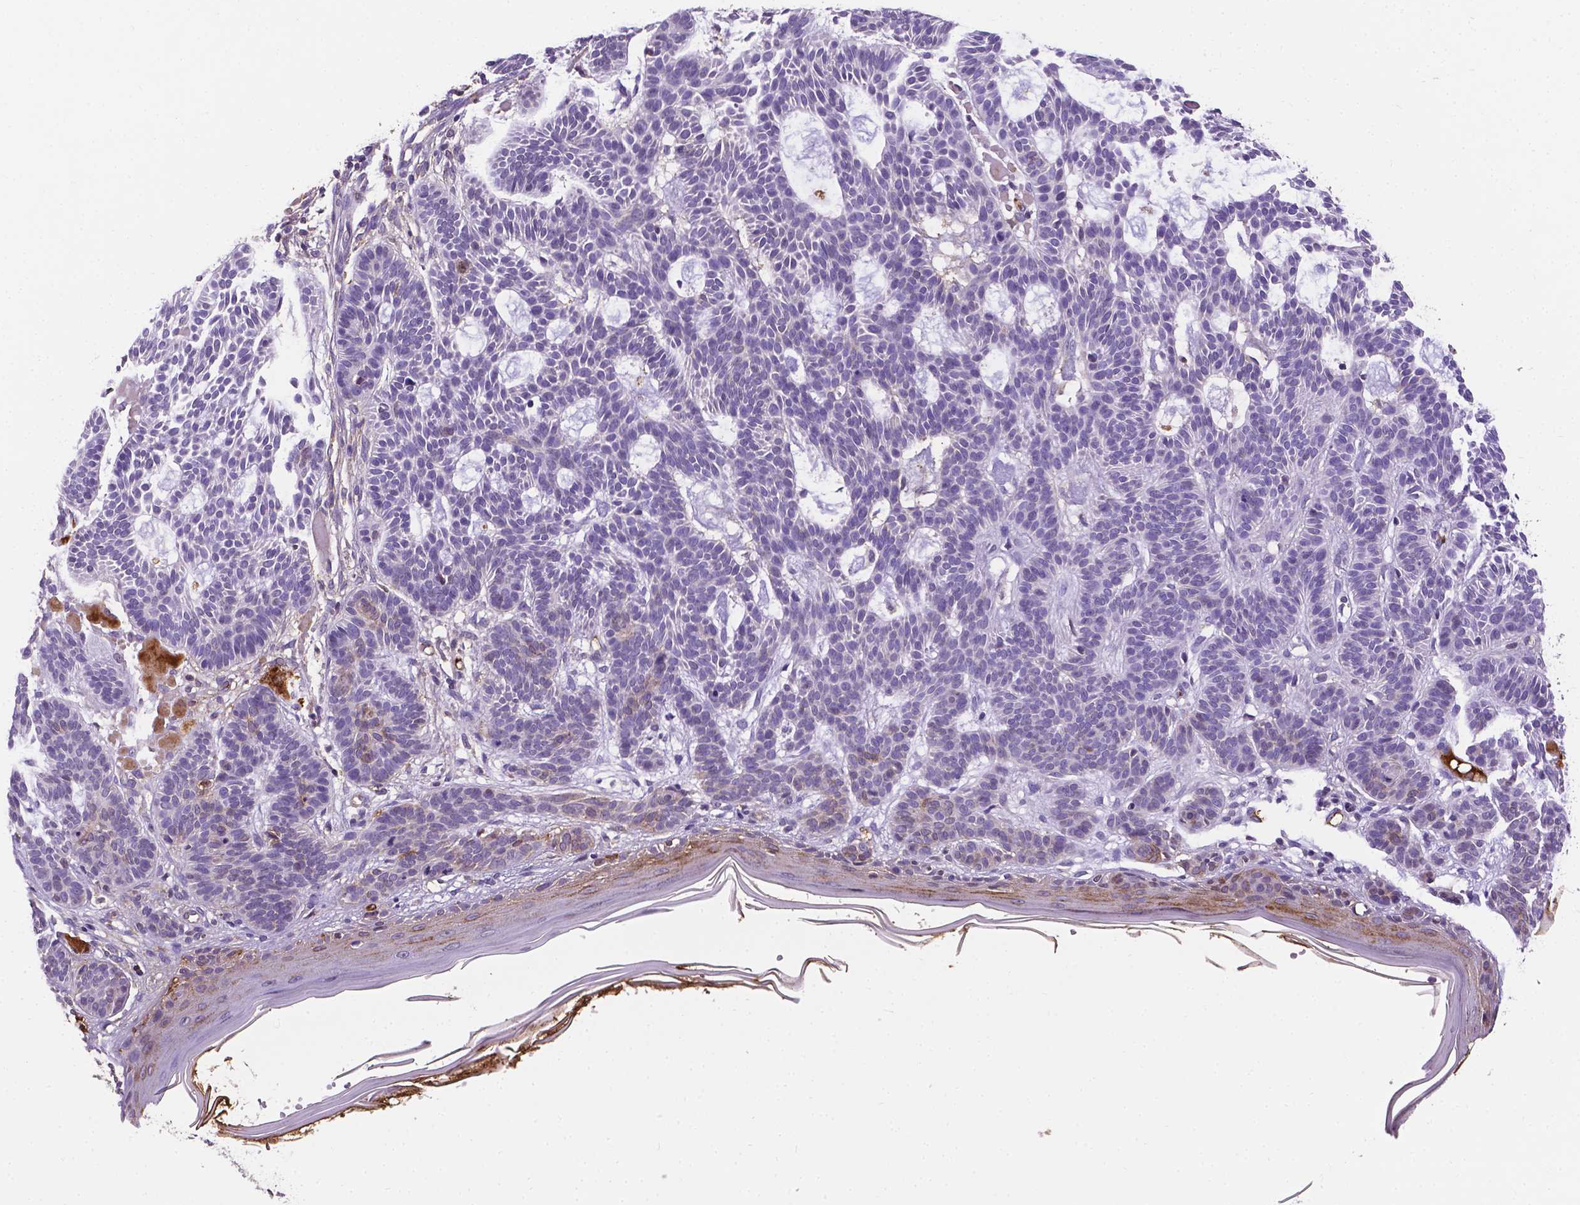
{"staining": {"intensity": "negative", "quantity": "none", "location": "none"}, "tissue": "skin cancer", "cell_type": "Tumor cells", "image_type": "cancer", "snomed": [{"axis": "morphology", "description": "Basal cell carcinoma"}, {"axis": "topography", "description": "Skin"}], "caption": "Immunohistochemistry histopathology image of human basal cell carcinoma (skin) stained for a protein (brown), which displays no staining in tumor cells.", "gene": "APOE", "patient": {"sex": "male", "age": 85}}